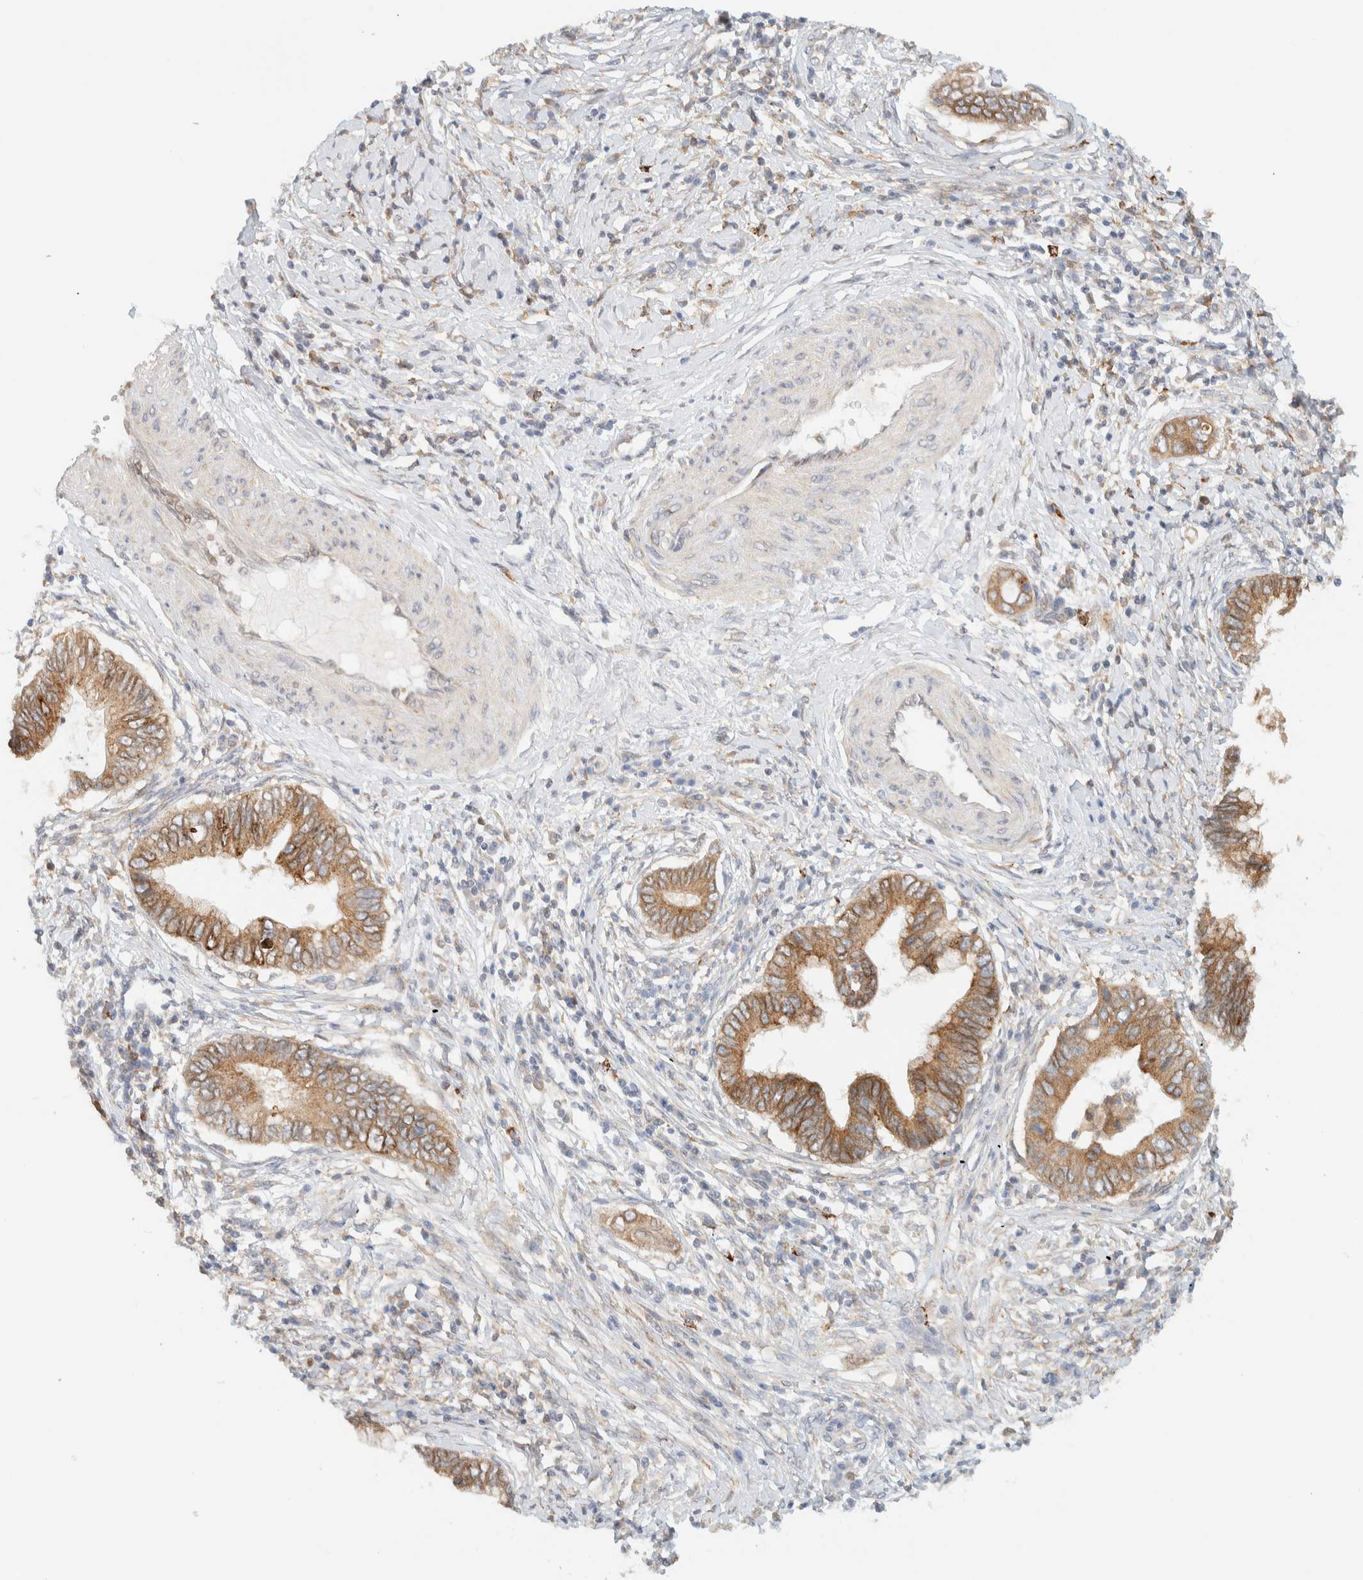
{"staining": {"intensity": "moderate", "quantity": ">75%", "location": "cytoplasmic/membranous"}, "tissue": "cervical cancer", "cell_type": "Tumor cells", "image_type": "cancer", "snomed": [{"axis": "morphology", "description": "Adenocarcinoma, NOS"}, {"axis": "topography", "description": "Cervix"}], "caption": "Immunohistochemical staining of human cervical cancer demonstrates medium levels of moderate cytoplasmic/membranous staining in about >75% of tumor cells.", "gene": "NT5C", "patient": {"sex": "female", "age": 44}}